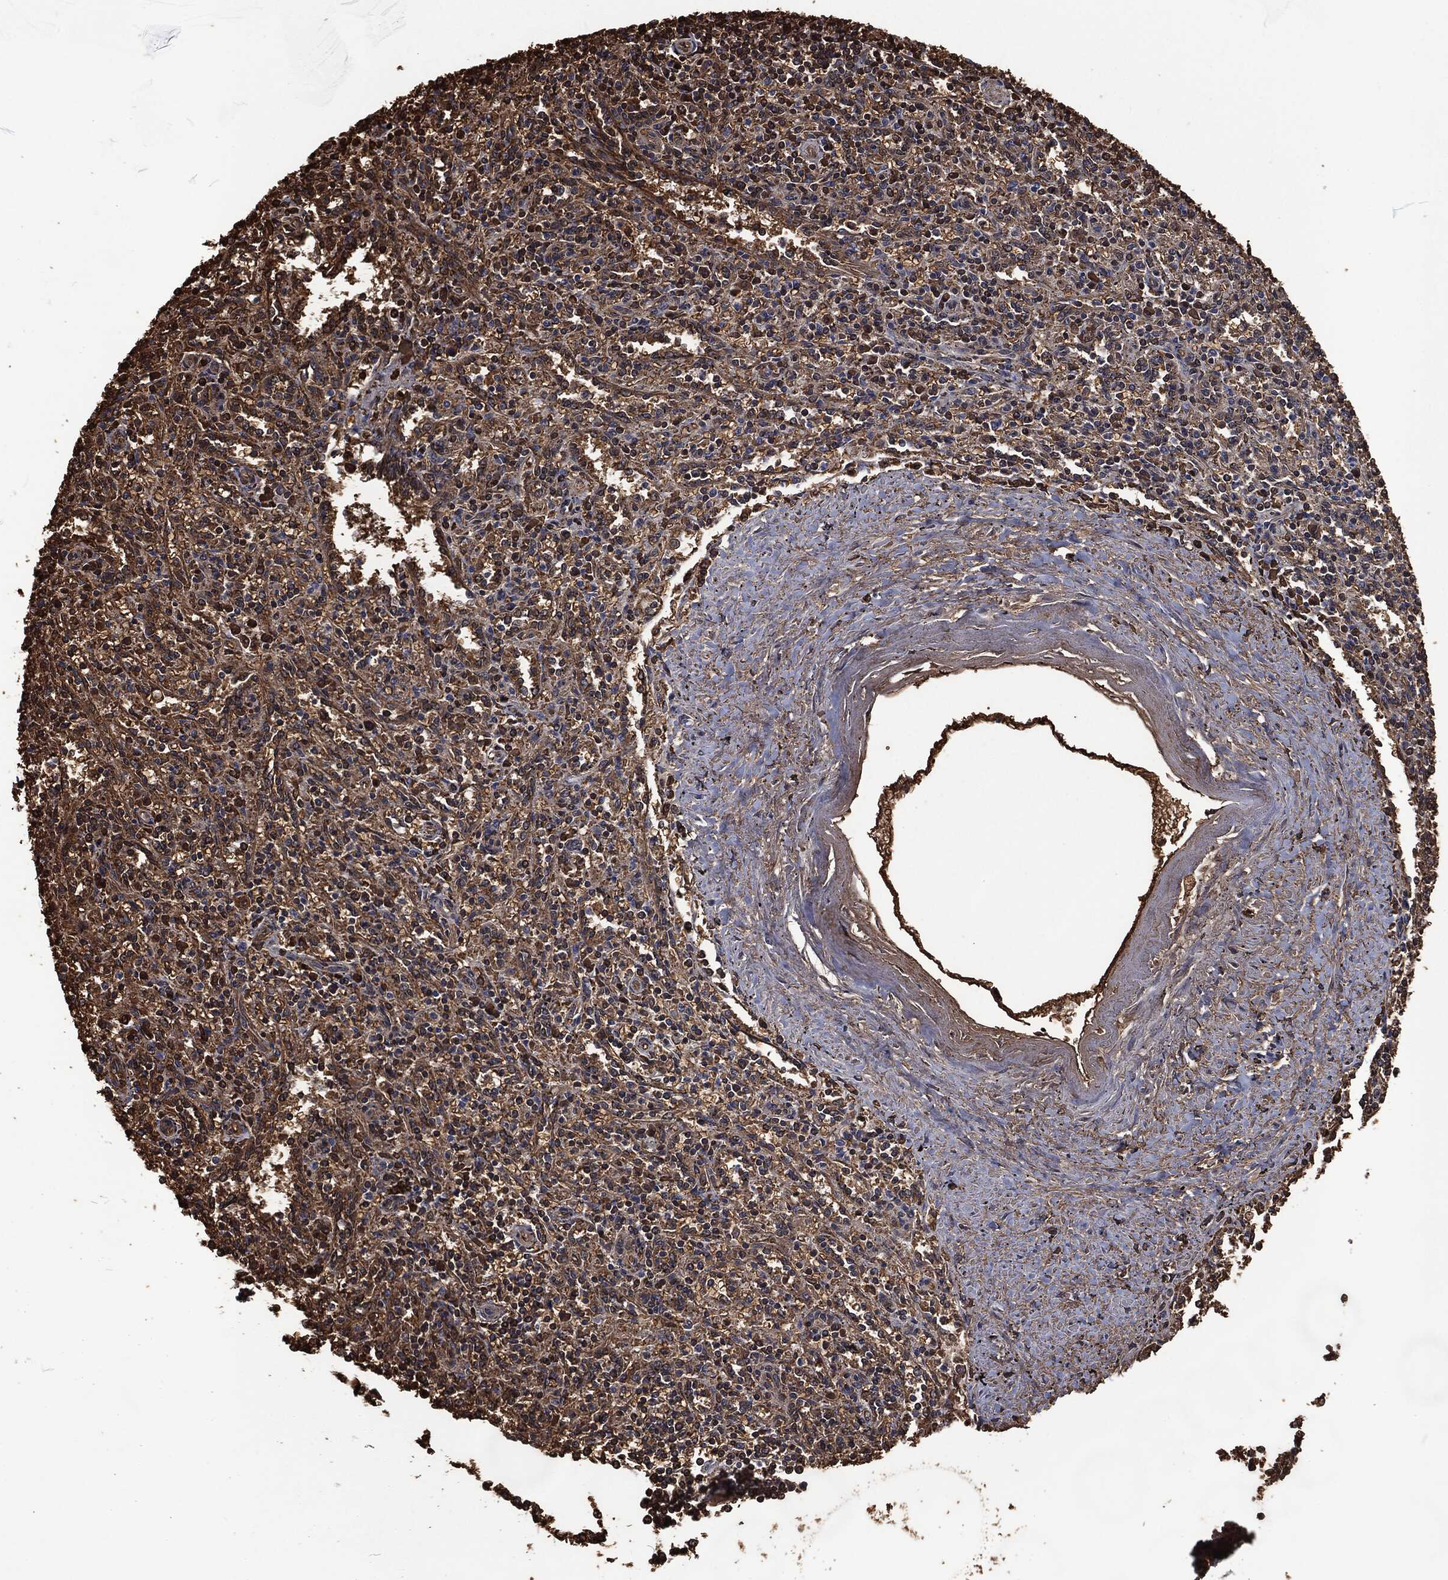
{"staining": {"intensity": "moderate", "quantity": "25%-75%", "location": "cytoplasmic/membranous,nuclear"}, "tissue": "spleen", "cell_type": "Cells in red pulp", "image_type": "normal", "snomed": [{"axis": "morphology", "description": "Normal tissue, NOS"}, {"axis": "topography", "description": "Spleen"}], "caption": "High-magnification brightfield microscopy of normal spleen stained with DAB (brown) and counterstained with hematoxylin (blue). cells in red pulp exhibit moderate cytoplasmic/membranous,nuclear positivity is identified in approximately25%-75% of cells.", "gene": "PRDX4", "patient": {"sex": "male", "age": 69}}